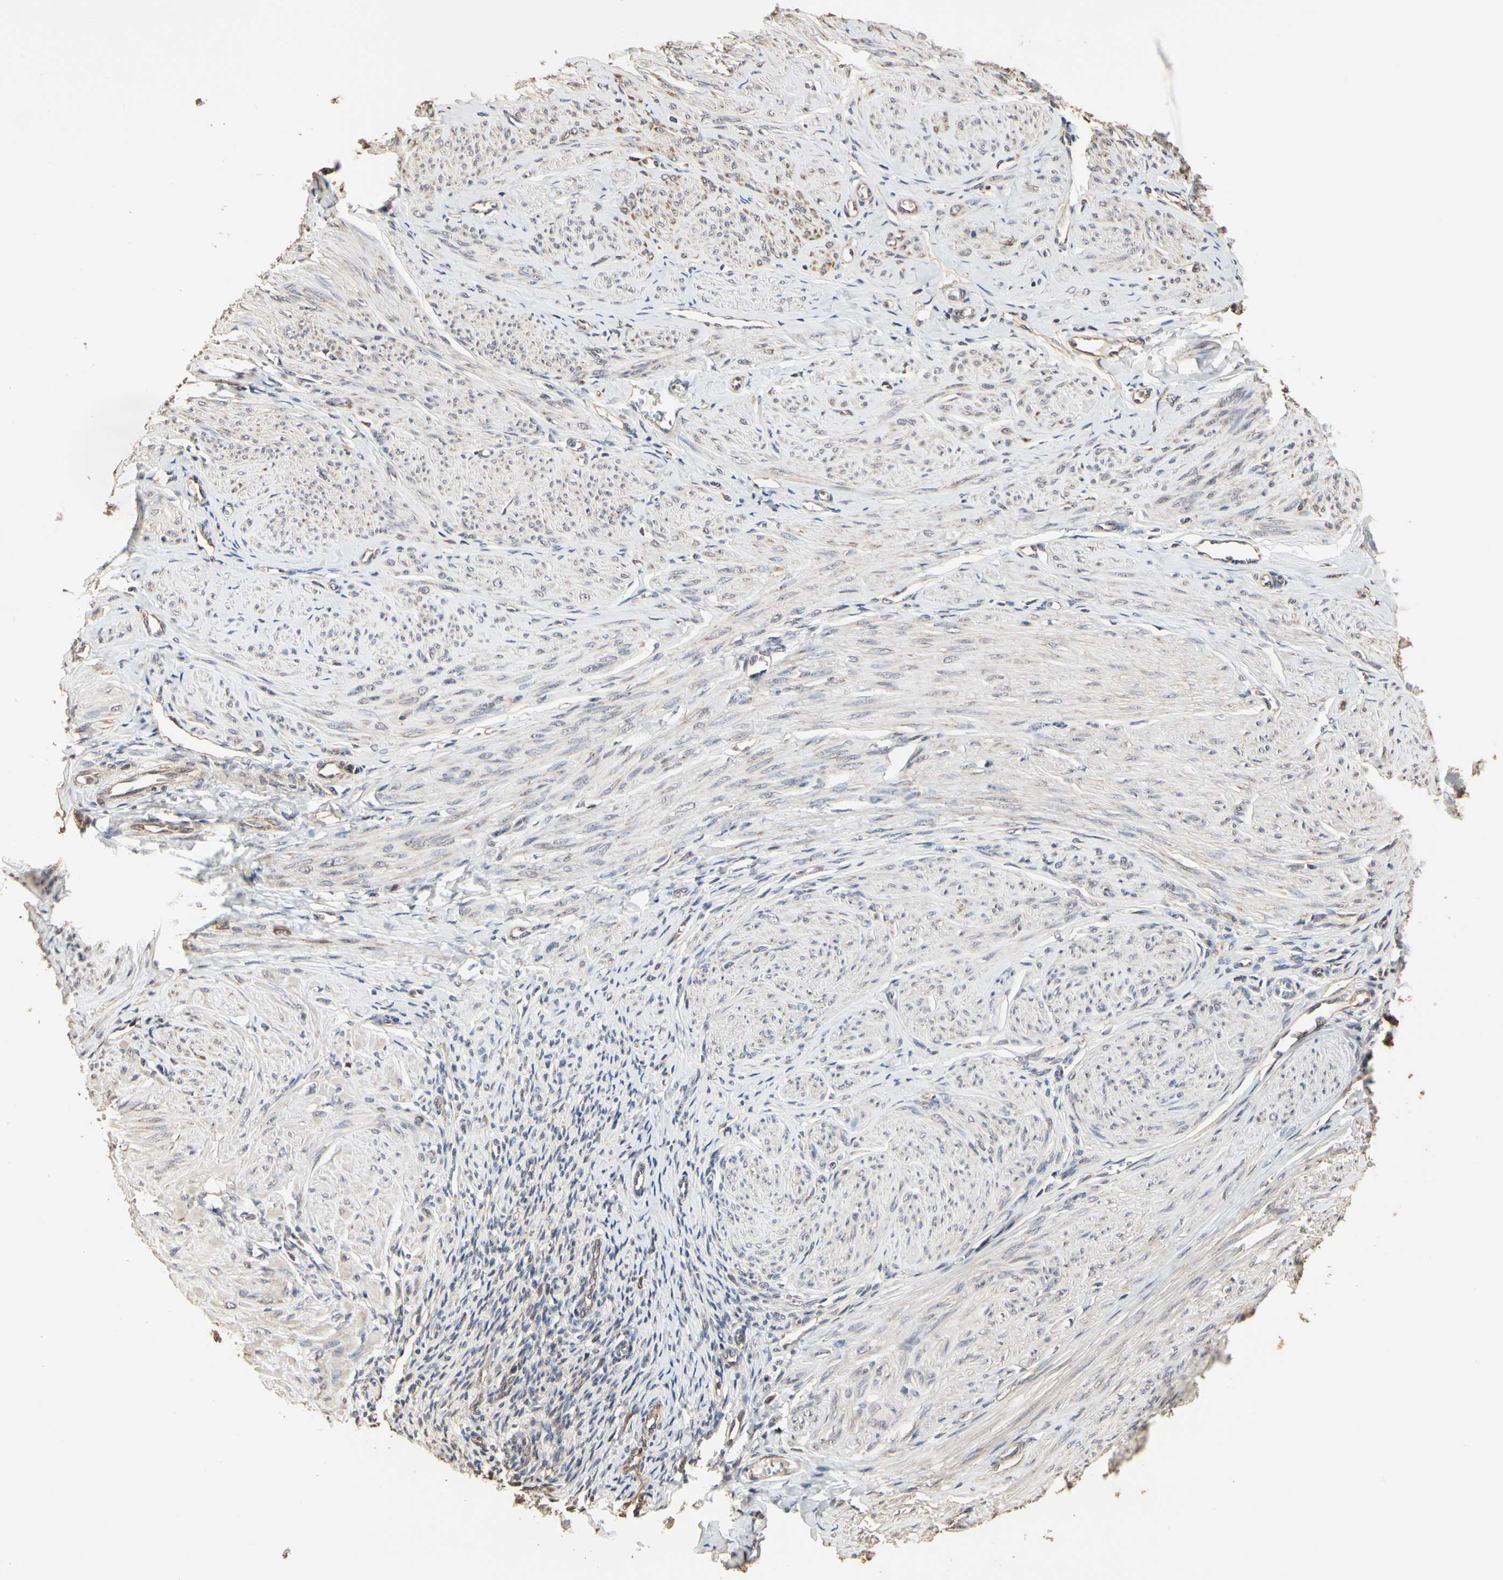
{"staining": {"intensity": "weak", "quantity": "25%-75%", "location": "cytoplasmic/membranous"}, "tissue": "smooth muscle", "cell_type": "Smooth muscle cells", "image_type": "normal", "snomed": [{"axis": "morphology", "description": "Normal tissue, NOS"}, {"axis": "topography", "description": "Uterus"}], "caption": "The micrograph reveals staining of normal smooth muscle, revealing weak cytoplasmic/membranous protein expression (brown color) within smooth muscle cells.", "gene": "TAOK1", "patient": {"sex": "female", "age": 45}}